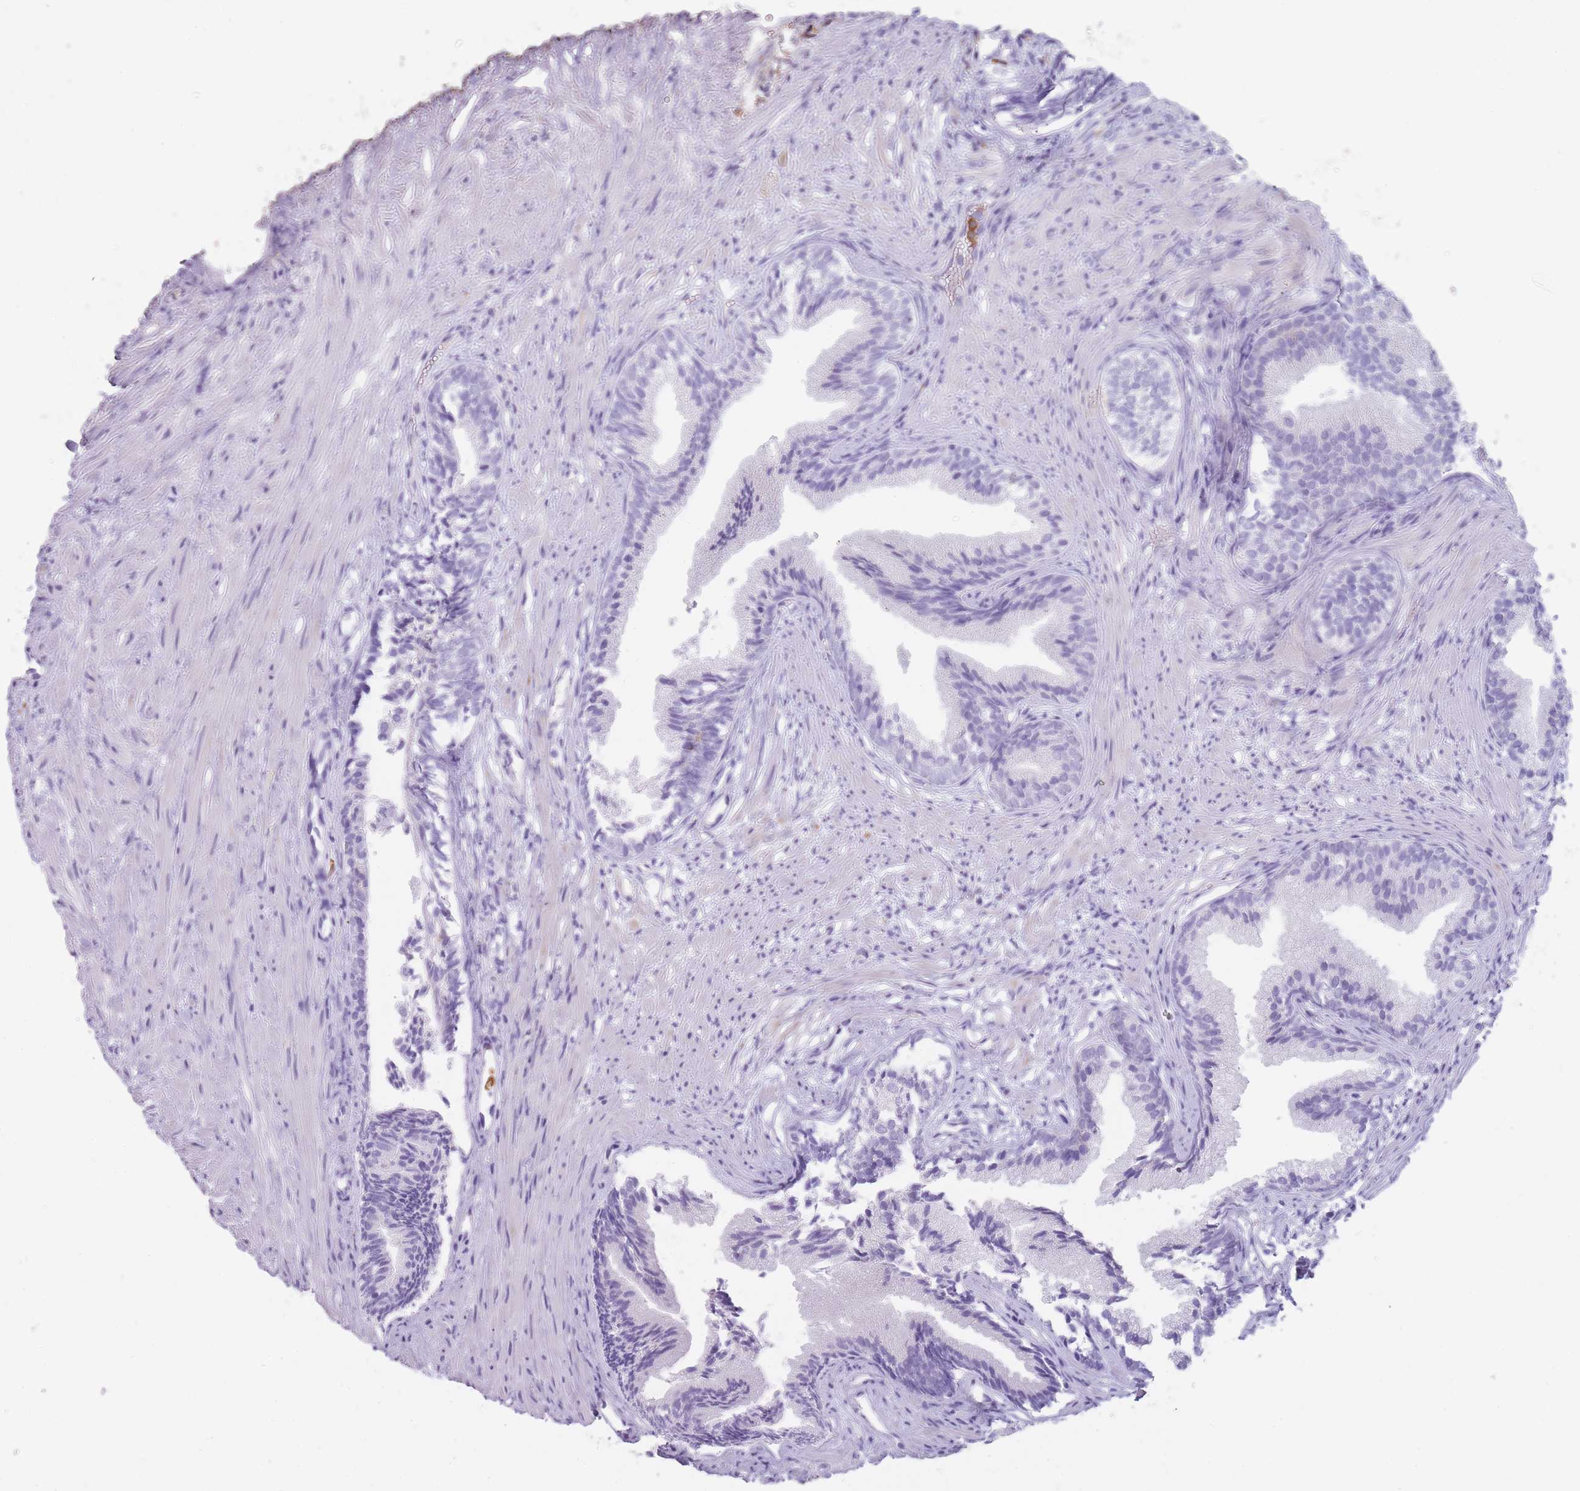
{"staining": {"intensity": "negative", "quantity": "none", "location": "none"}, "tissue": "prostate", "cell_type": "Glandular cells", "image_type": "normal", "snomed": [{"axis": "morphology", "description": "Normal tissue, NOS"}, {"axis": "topography", "description": "Prostate"}], "caption": "This image is of normal prostate stained with IHC to label a protein in brown with the nuclei are counter-stained blue. There is no staining in glandular cells. Brightfield microscopy of IHC stained with DAB (brown) and hematoxylin (blue), captured at high magnification.", "gene": "CR1L", "patient": {"sex": "male", "age": 76}}